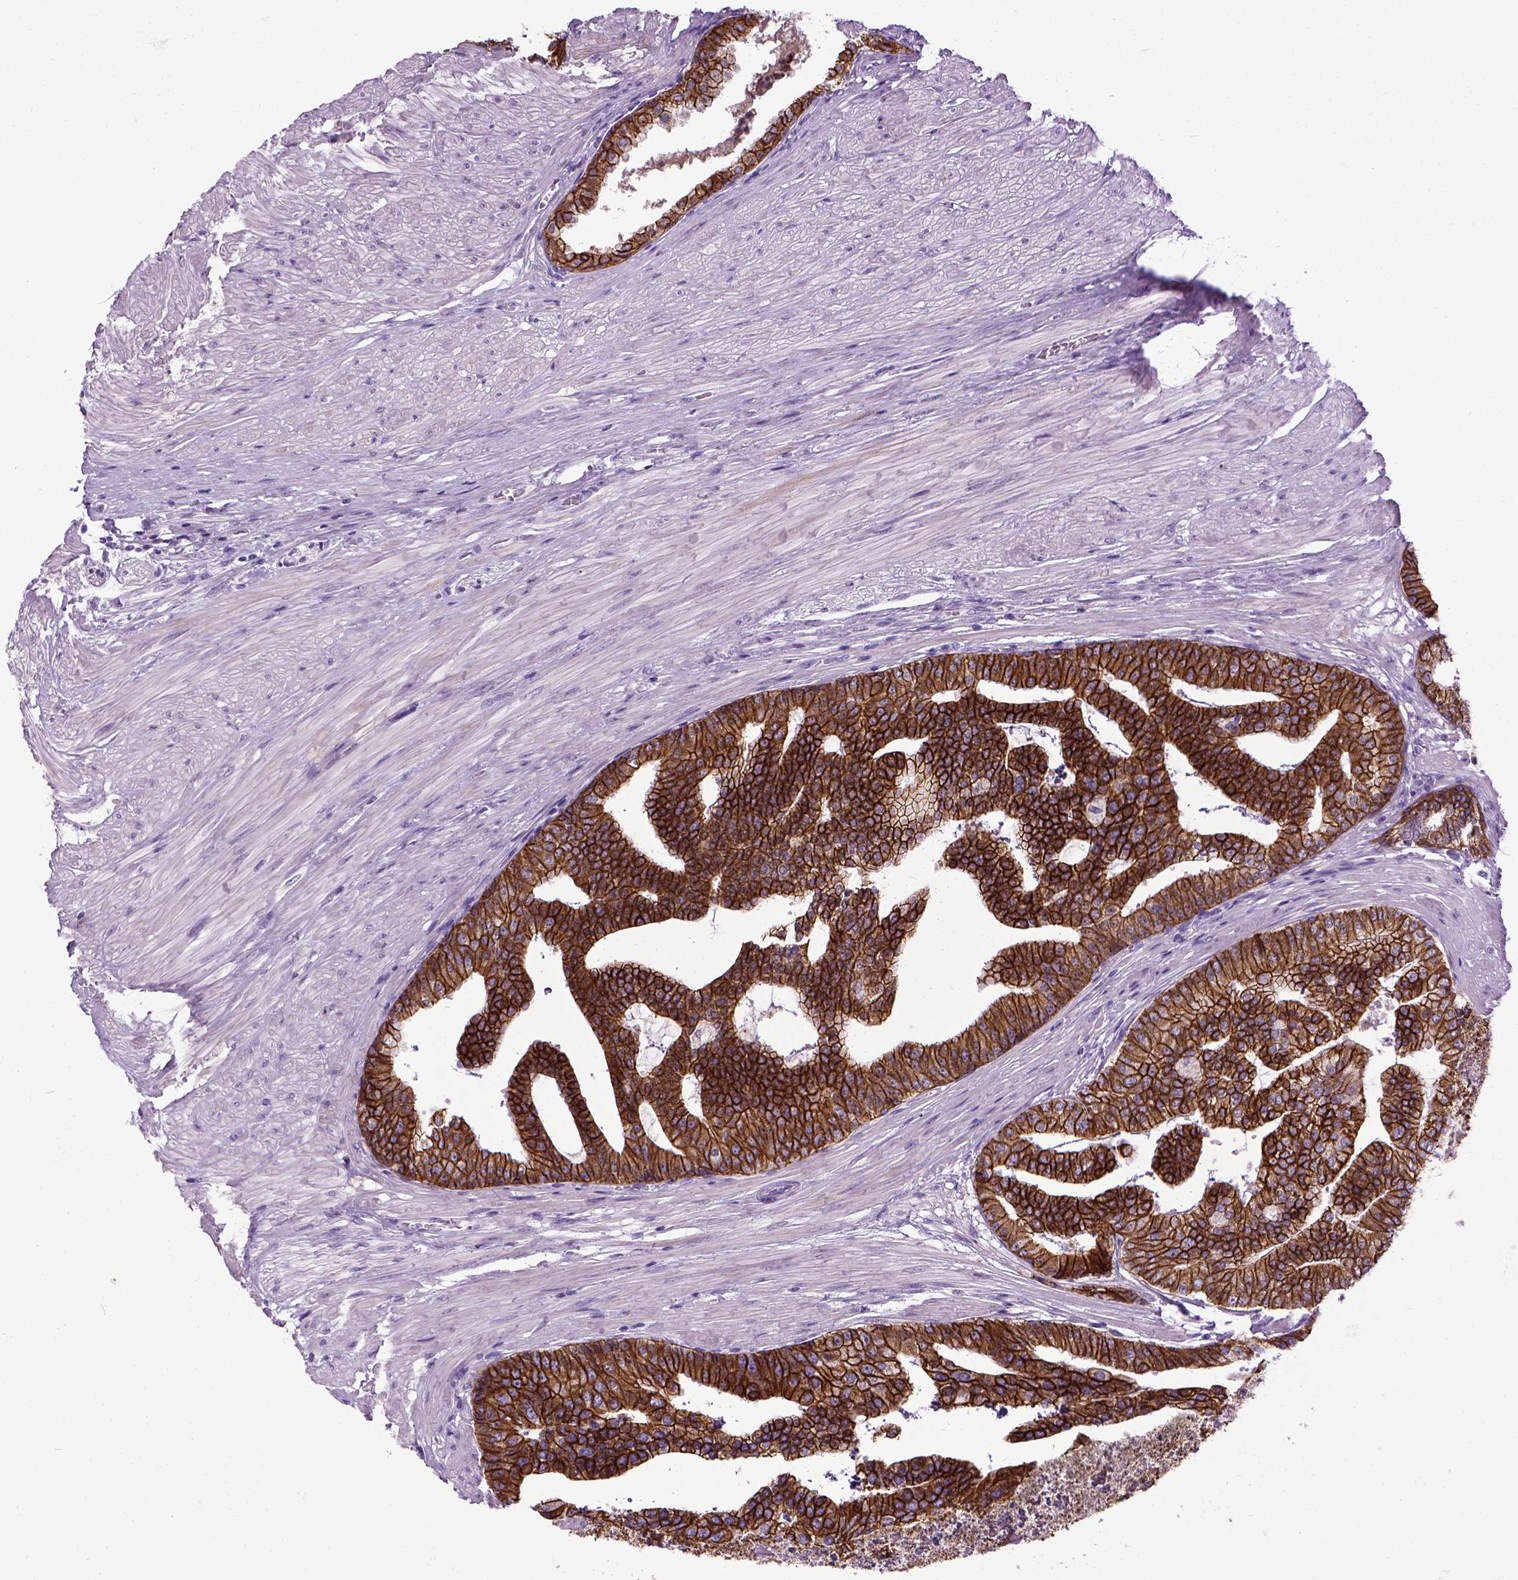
{"staining": {"intensity": "strong", "quantity": ">75%", "location": "cytoplasmic/membranous"}, "tissue": "prostate cancer", "cell_type": "Tumor cells", "image_type": "cancer", "snomed": [{"axis": "morphology", "description": "Adenocarcinoma, NOS"}, {"axis": "topography", "description": "Prostate and seminal vesicle, NOS"}, {"axis": "topography", "description": "Prostate"}], "caption": "Immunohistochemistry micrograph of neoplastic tissue: human adenocarcinoma (prostate) stained using immunohistochemistry (IHC) displays high levels of strong protein expression localized specifically in the cytoplasmic/membranous of tumor cells, appearing as a cytoplasmic/membranous brown color.", "gene": "CDH1", "patient": {"sex": "male", "age": 44}}